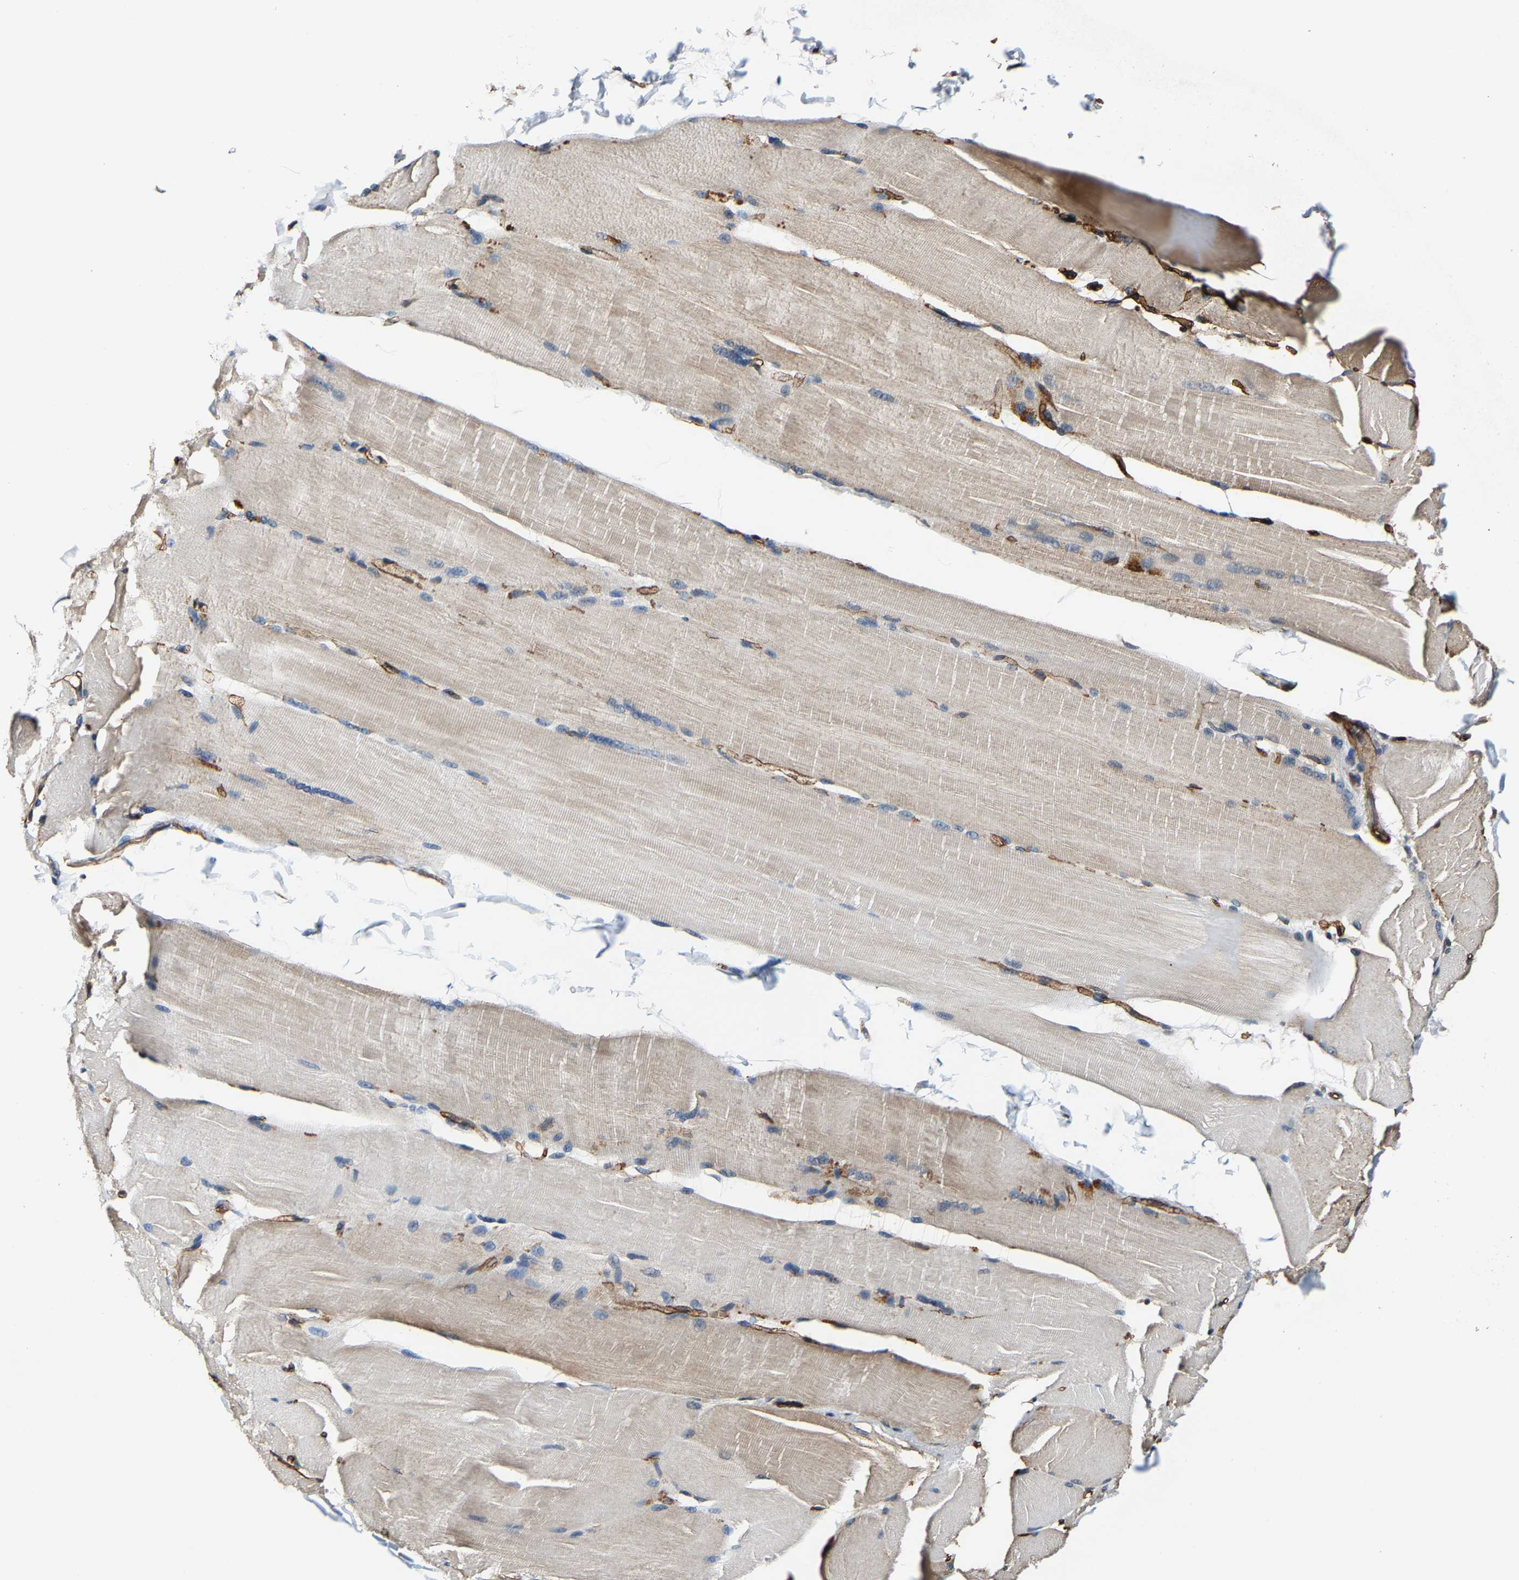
{"staining": {"intensity": "weak", "quantity": "25%-75%", "location": "cytoplasmic/membranous"}, "tissue": "skeletal muscle", "cell_type": "Myocytes", "image_type": "normal", "snomed": [{"axis": "morphology", "description": "Normal tissue, NOS"}, {"axis": "topography", "description": "Skin"}, {"axis": "topography", "description": "Skeletal muscle"}], "caption": "Myocytes reveal weak cytoplasmic/membranous staining in approximately 25%-75% of cells in unremarkable skeletal muscle.", "gene": "GFRA3", "patient": {"sex": "male", "age": 83}}